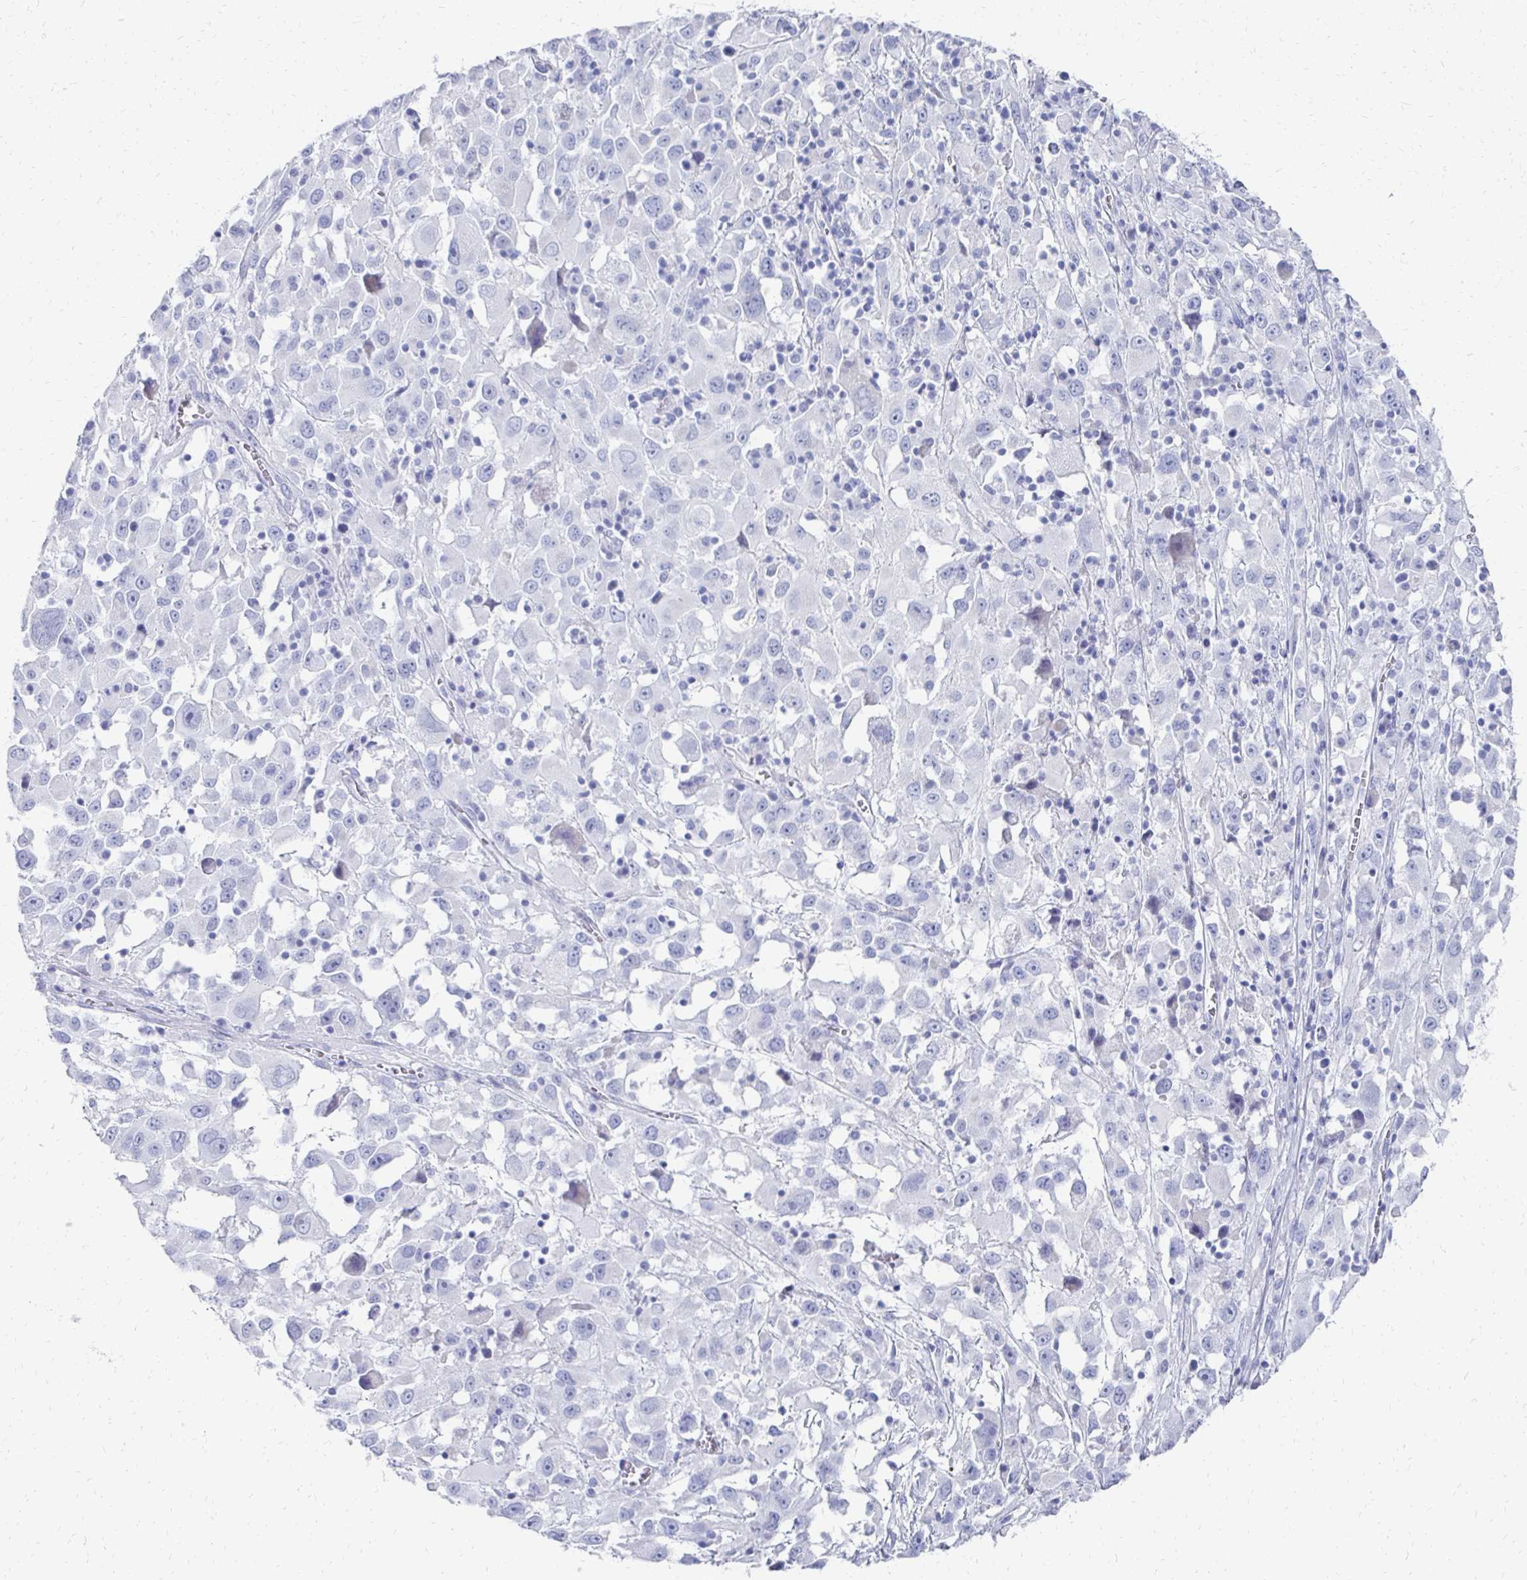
{"staining": {"intensity": "negative", "quantity": "none", "location": "none"}, "tissue": "melanoma", "cell_type": "Tumor cells", "image_type": "cancer", "snomed": [{"axis": "morphology", "description": "Malignant melanoma, Metastatic site"}, {"axis": "topography", "description": "Soft tissue"}], "caption": "IHC photomicrograph of neoplastic tissue: malignant melanoma (metastatic site) stained with DAB reveals no significant protein staining in tumor cells.", "gene": "SYCP3", "patient": {"sex": "male", "age": 50}}